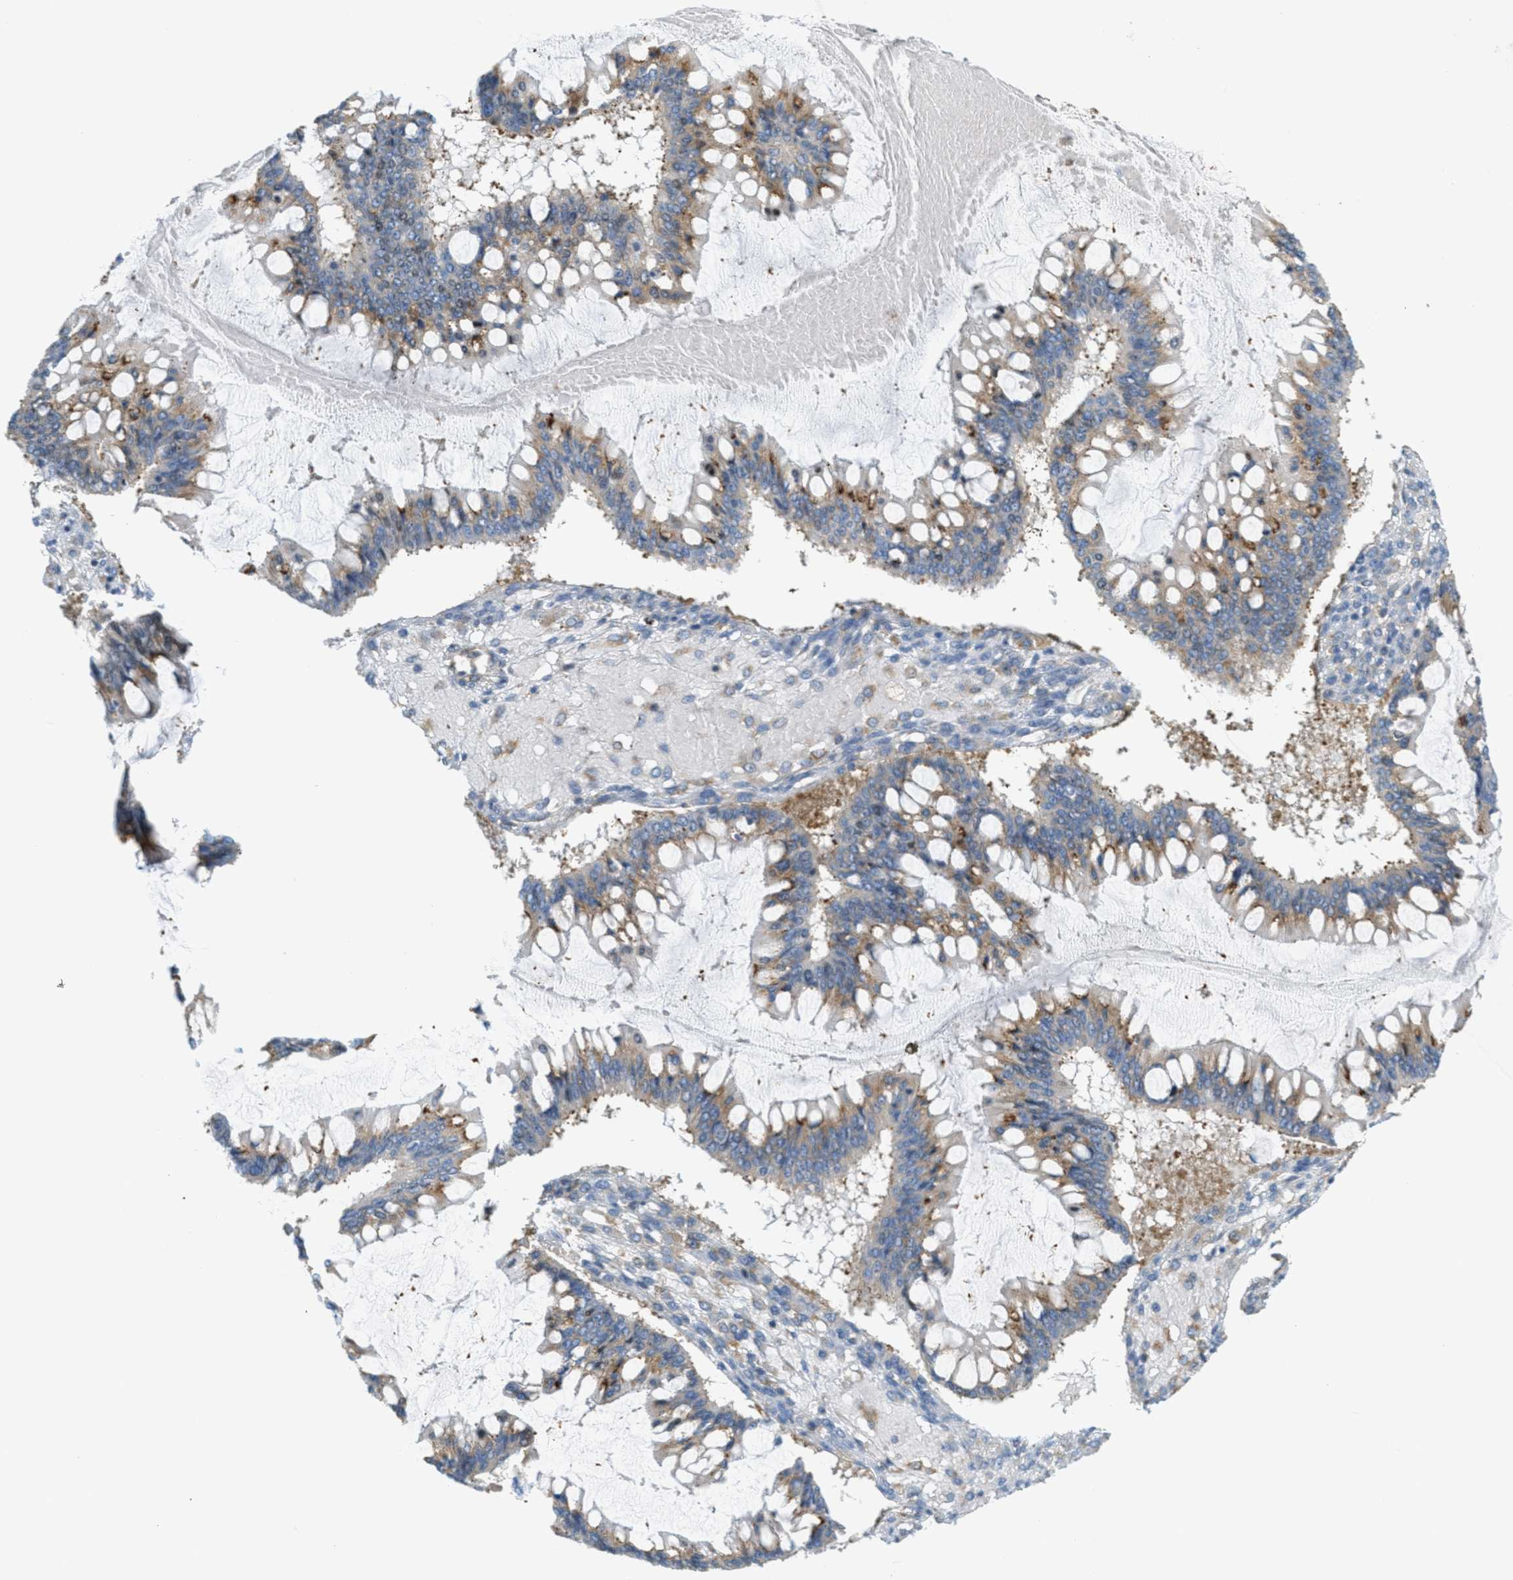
{"staining": {"intensity": "weak", "quantity": "25%-75%", "location": "cytoplasmic/membranous"}, "tissue": "ovarian cancer", "cell_type": "Tumor cells", "image_type": "cancer", "snomed": [{"axis": "morphology", "description": "Cystadenocarcinoma, mucinous, NOS"}, {"axis": "topography", "description": "Ovary"}], "caption": "Ovarian mucinous cystadenocarcinoma tissue reveals weak cytoplasmic/membranous staining in about 25%-75% of tumor cells, visualized by immunohistochemistry.", "gene": "ABCF1", "patient": {"sex": "female", "age": 73}}